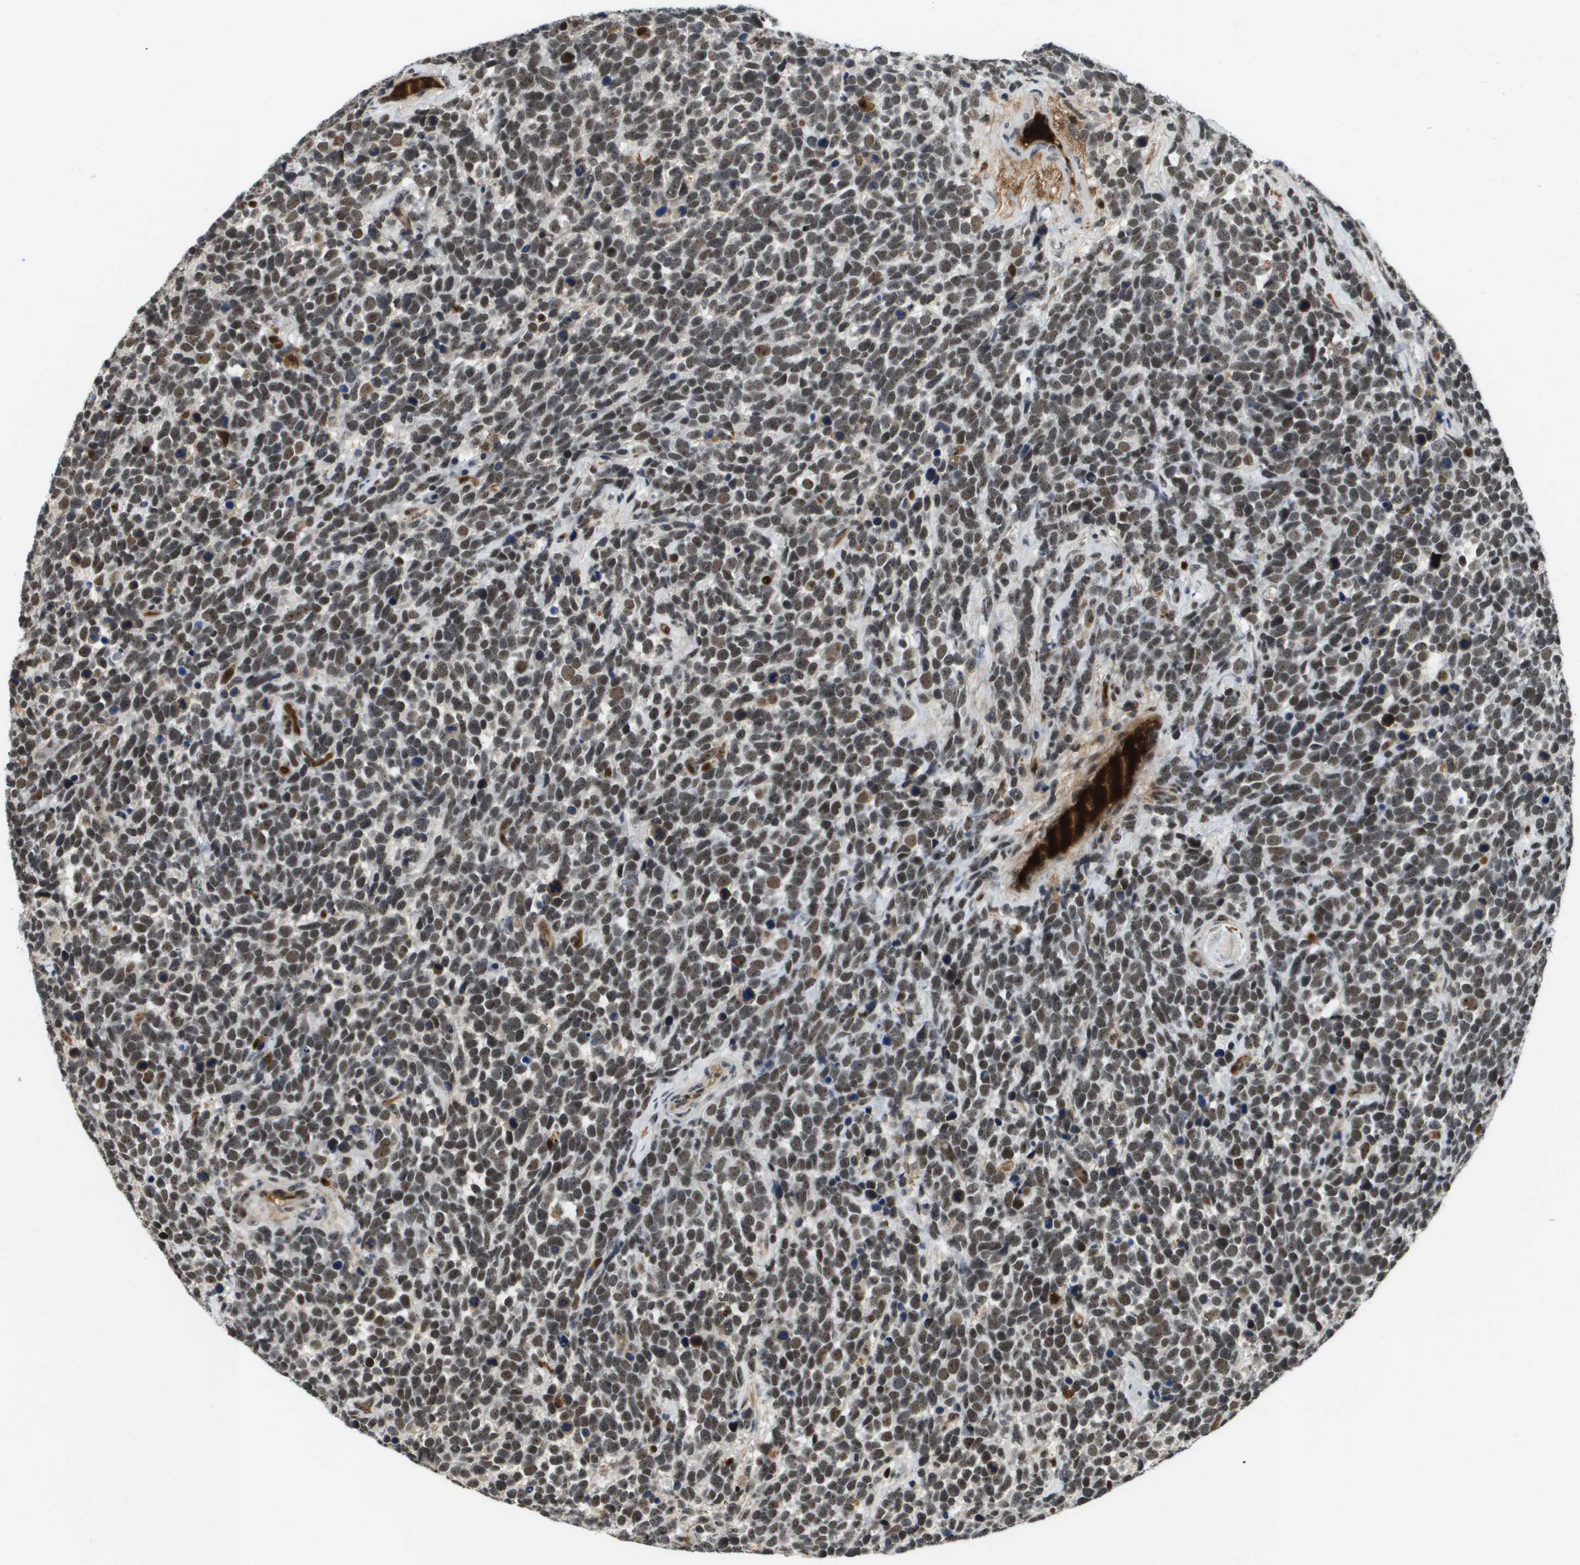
{"staining": {"intensity": "moderate", "quantity": ">75%", "location": "nuclear"}, "tissue": "urothelial cancer", "cell_type": "Tumor cells", "image_type": "cancer", "snomed": [{"axis": "morphology", "description": "Urothelial carcinoma, High grade"}, {"axis": "topography", "description": "Urinary bladder"}], "caption": "Urothelial cancer tissue shows moderate nuclear positivity in about >75% of tumor cells, visualized by immunohistochemistry. Using DAB (3,3'-diaminobenzidine) (brown) and hematoxylin (blue) stains, captured at high magnification using brightfield microscopy.", "gene": "EP400", "patient": {"sex": "female", "age": 82}}